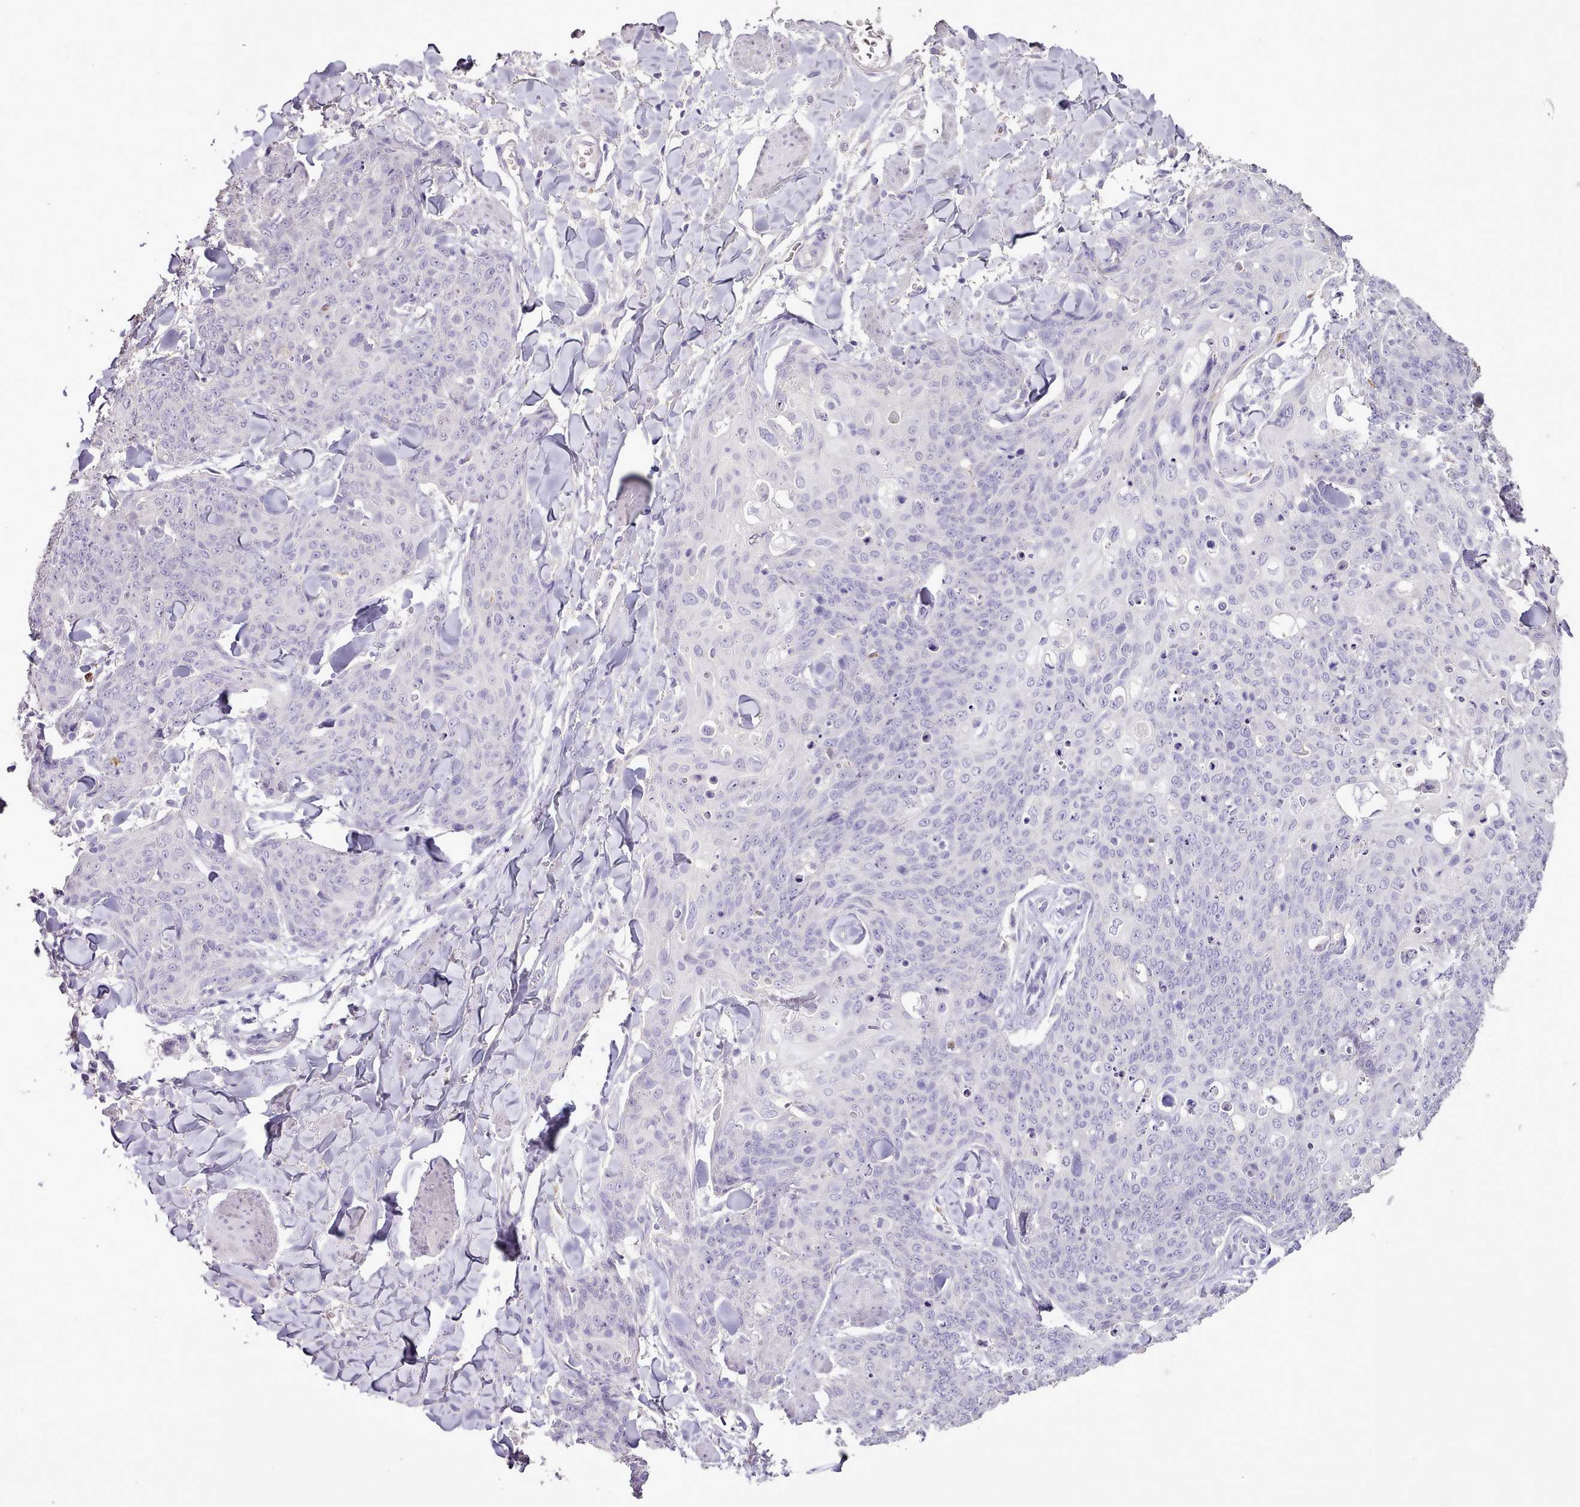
{"staining": {"intensity": "negative", "quantity": "none", "location": "none"}, "tissue": "skin cancer", "cell_type": "Tumor cells", "image_type": "cancer", "snomed": [{"axis": "morphology", "description": "Squamous cell carcinoma, NOS"}, {"axis": "topography", "description": "Skin"}, {"axis": "topography", "description": "Vulva"}], "caption": "Tumor cells show no significant protein expression in skin cancer (squamous cell carcinoma).", "gene": "BLOC1S2", "patient": {"sex": "female", "age": 85}}